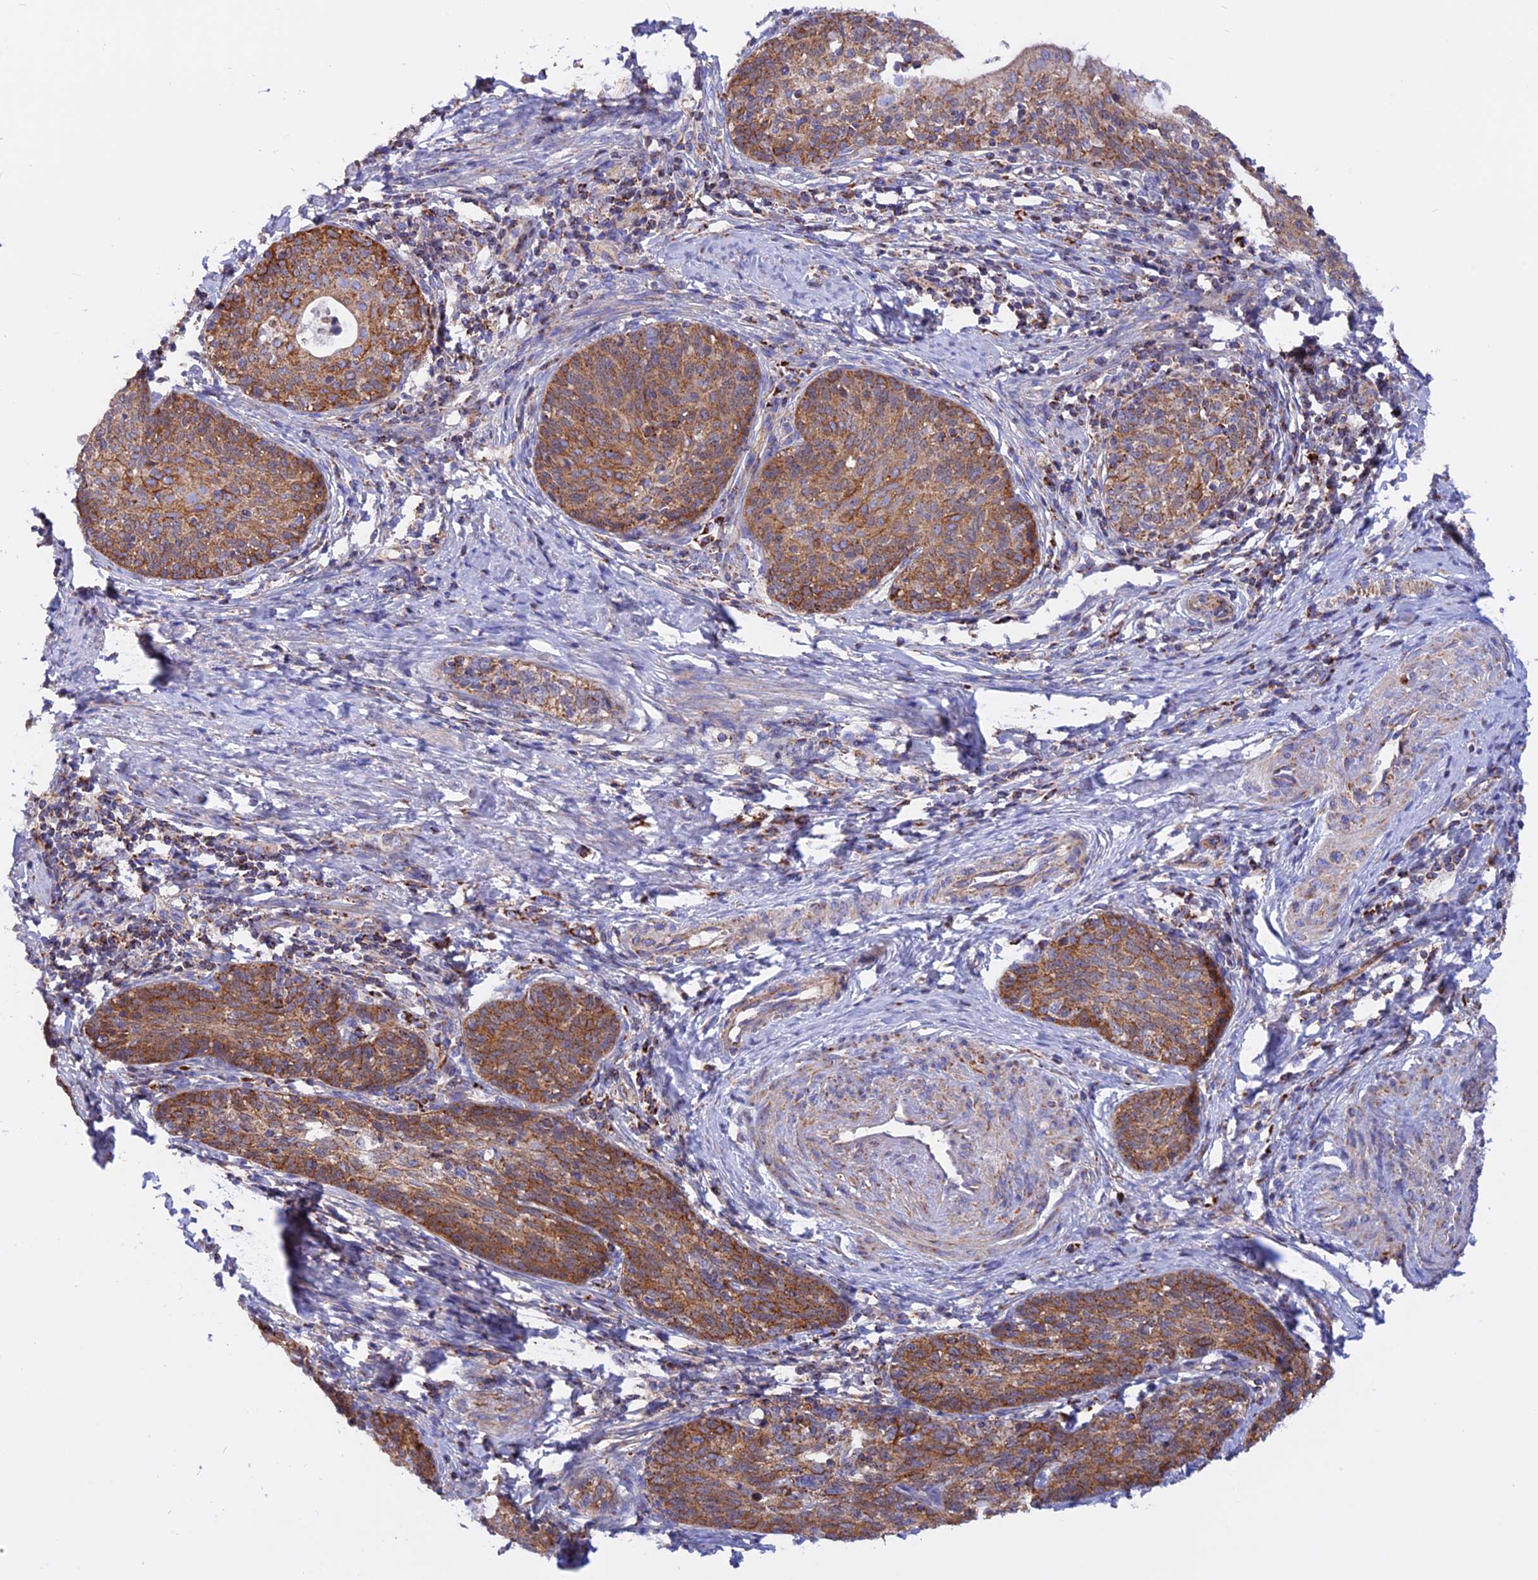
{"staining": {"intensity": "strong", "quantity": ">75%", "location": "cytoplasmic/membranous"}, "tissue": "cervical cancer", "cell_type": "Tumor cells", "image_type": "cancer", "snomed": [{"axis": "morphology", "description": "Squamous cell carcinoma, NOS"}, {"axis": "topography", "description": "Cervix"}], "caption": "Immunohistochemical staining of cervical cancer (squamous cell carcinoma) reveals high levels of strong cytoplasmic/membranous protein staining in about >75% of tumor cells.", "gene": "GCDH", "patient": {"sex": "female", "age": 52}}